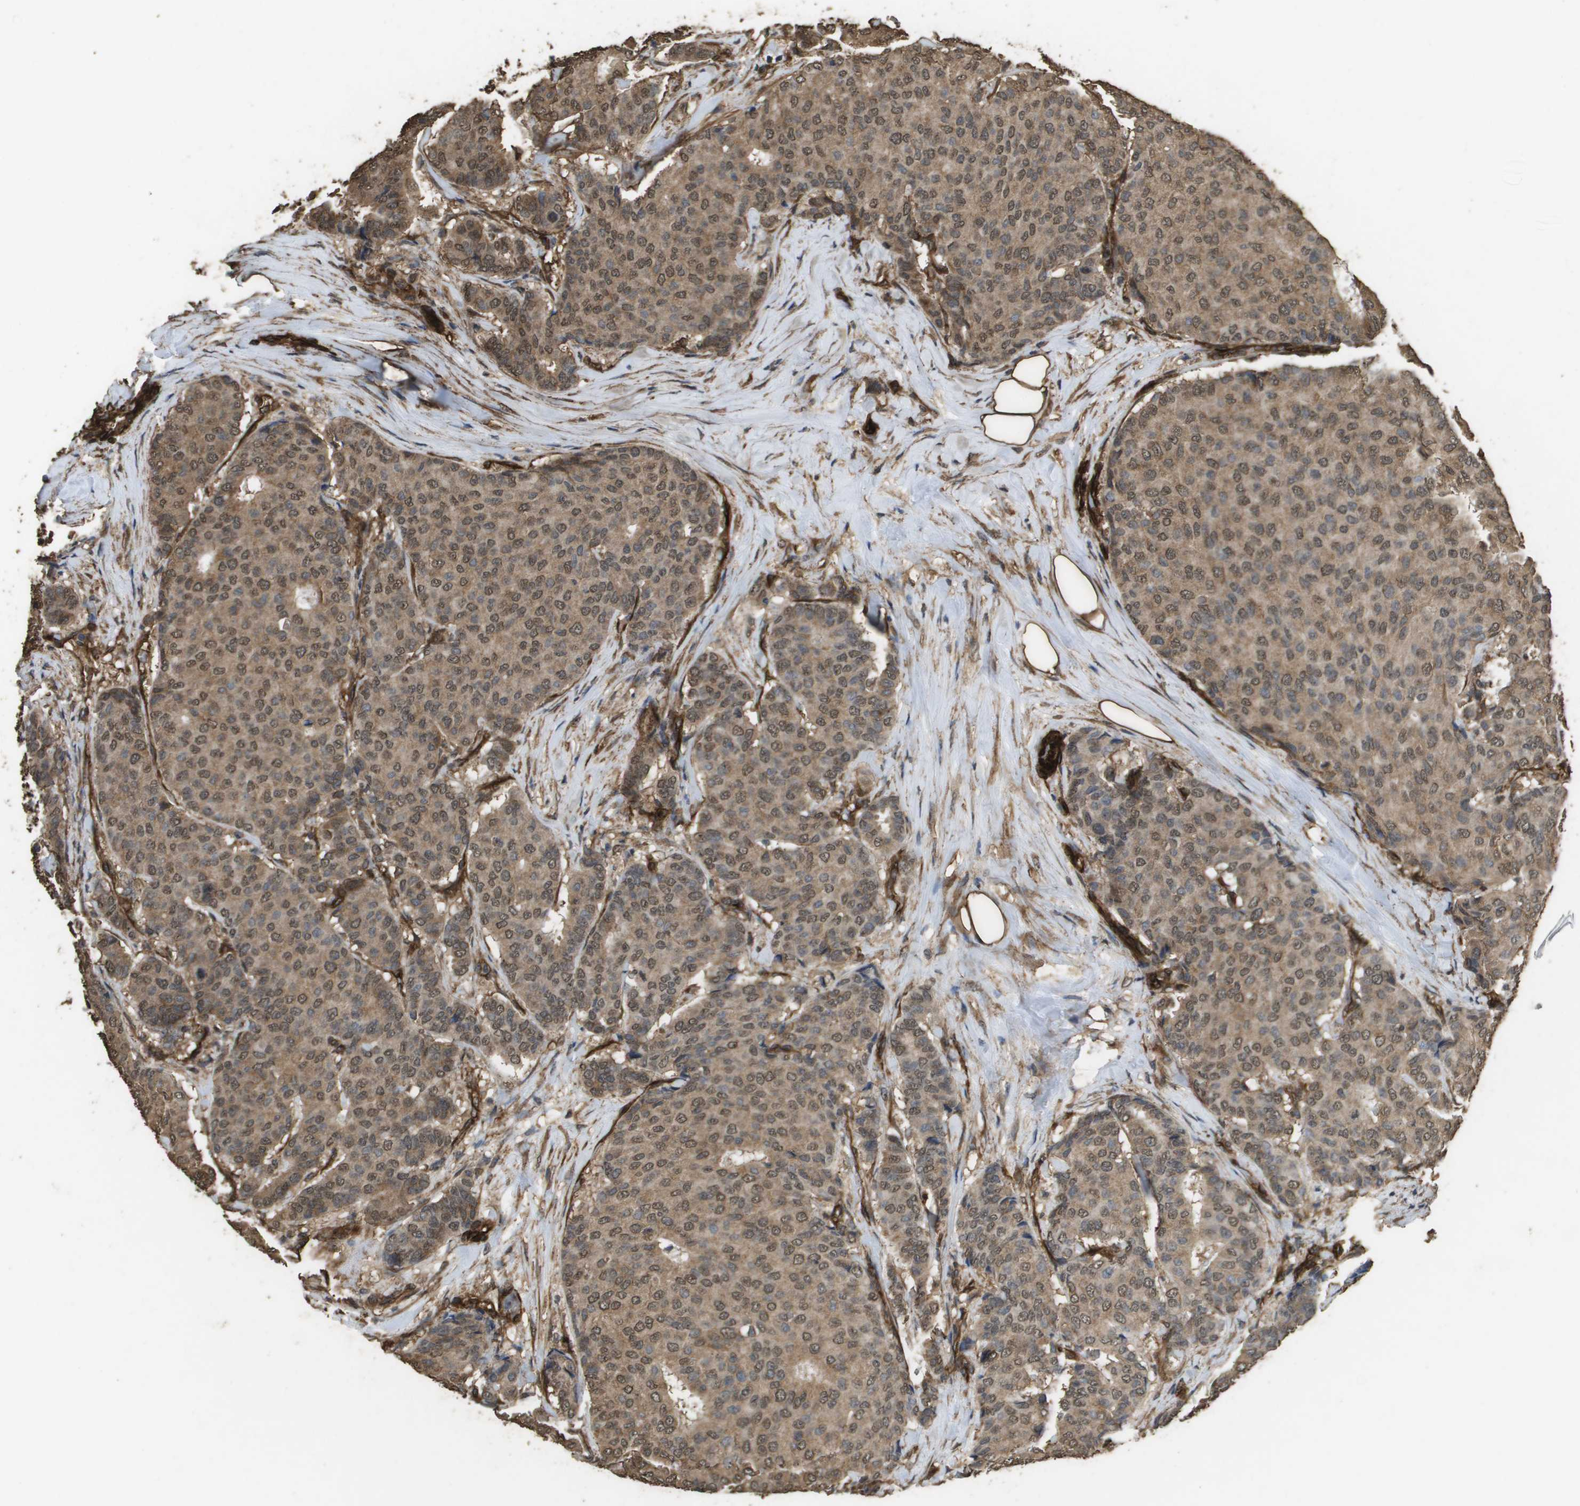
{"staining": {"intensity": "moderate", "quantity": ">75%", "location": "cytoplasmic/membranous,nuclear"}, "tissue": "breast cancer", "cell_type": "Tumor cells", "image_type": "cancer", "snomed": [{"axis": "morphology", "description": "Duct carcinoma"}, {"axis": "topography", "description": "Breast"}], "caption": "Breast cancer tissue reveals moderate cytoplasmic/membranous and nuclear staining in about >75% of tumor cells", "gene": "AAMP", "patient": {"sex": "female", "age": 75}}